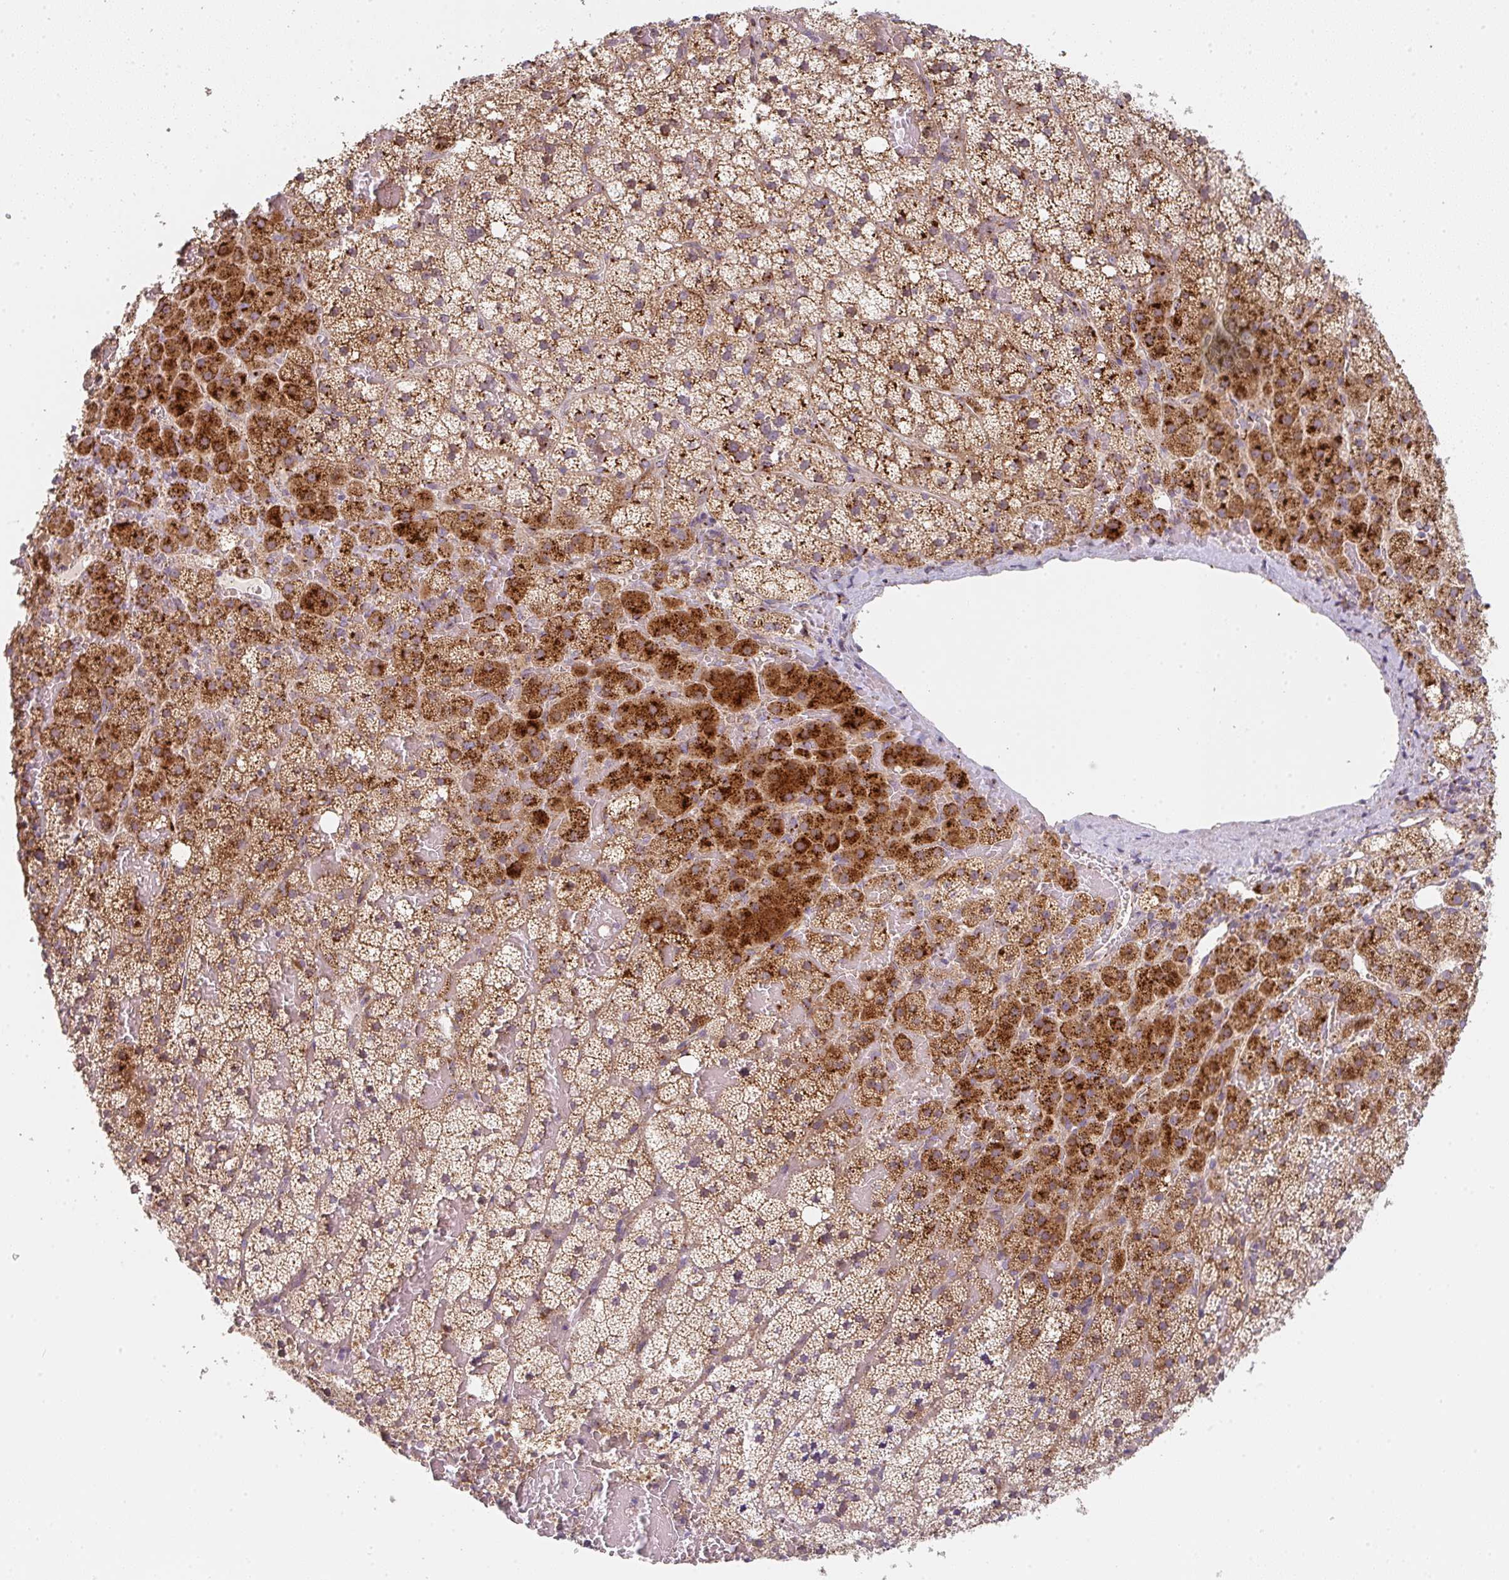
{"staining": {"intensity": "strong", "quantity": ">75%", "location": "cytoplasmic/membranous"}, "tissue": "adrenal gland", "cell_type": "Glandular cells", "image_type": "normal", "snomed": [{"axis": "morphology", "description": "Normal tissue, NOS"}, {"axis": "topography", "description": "Adrenal gland"}], "caption": "This photomicrograph shows benign adrenal gland stained with immunohistochemistry (IHC) to label a protein in brown. The cytoplasmic/membranous of glandular cells show strong positivity for the protein. Nuclei are counter-stained blue.", "gene": "GVQW3", "patient": {"sex": "male", "age": 53}}